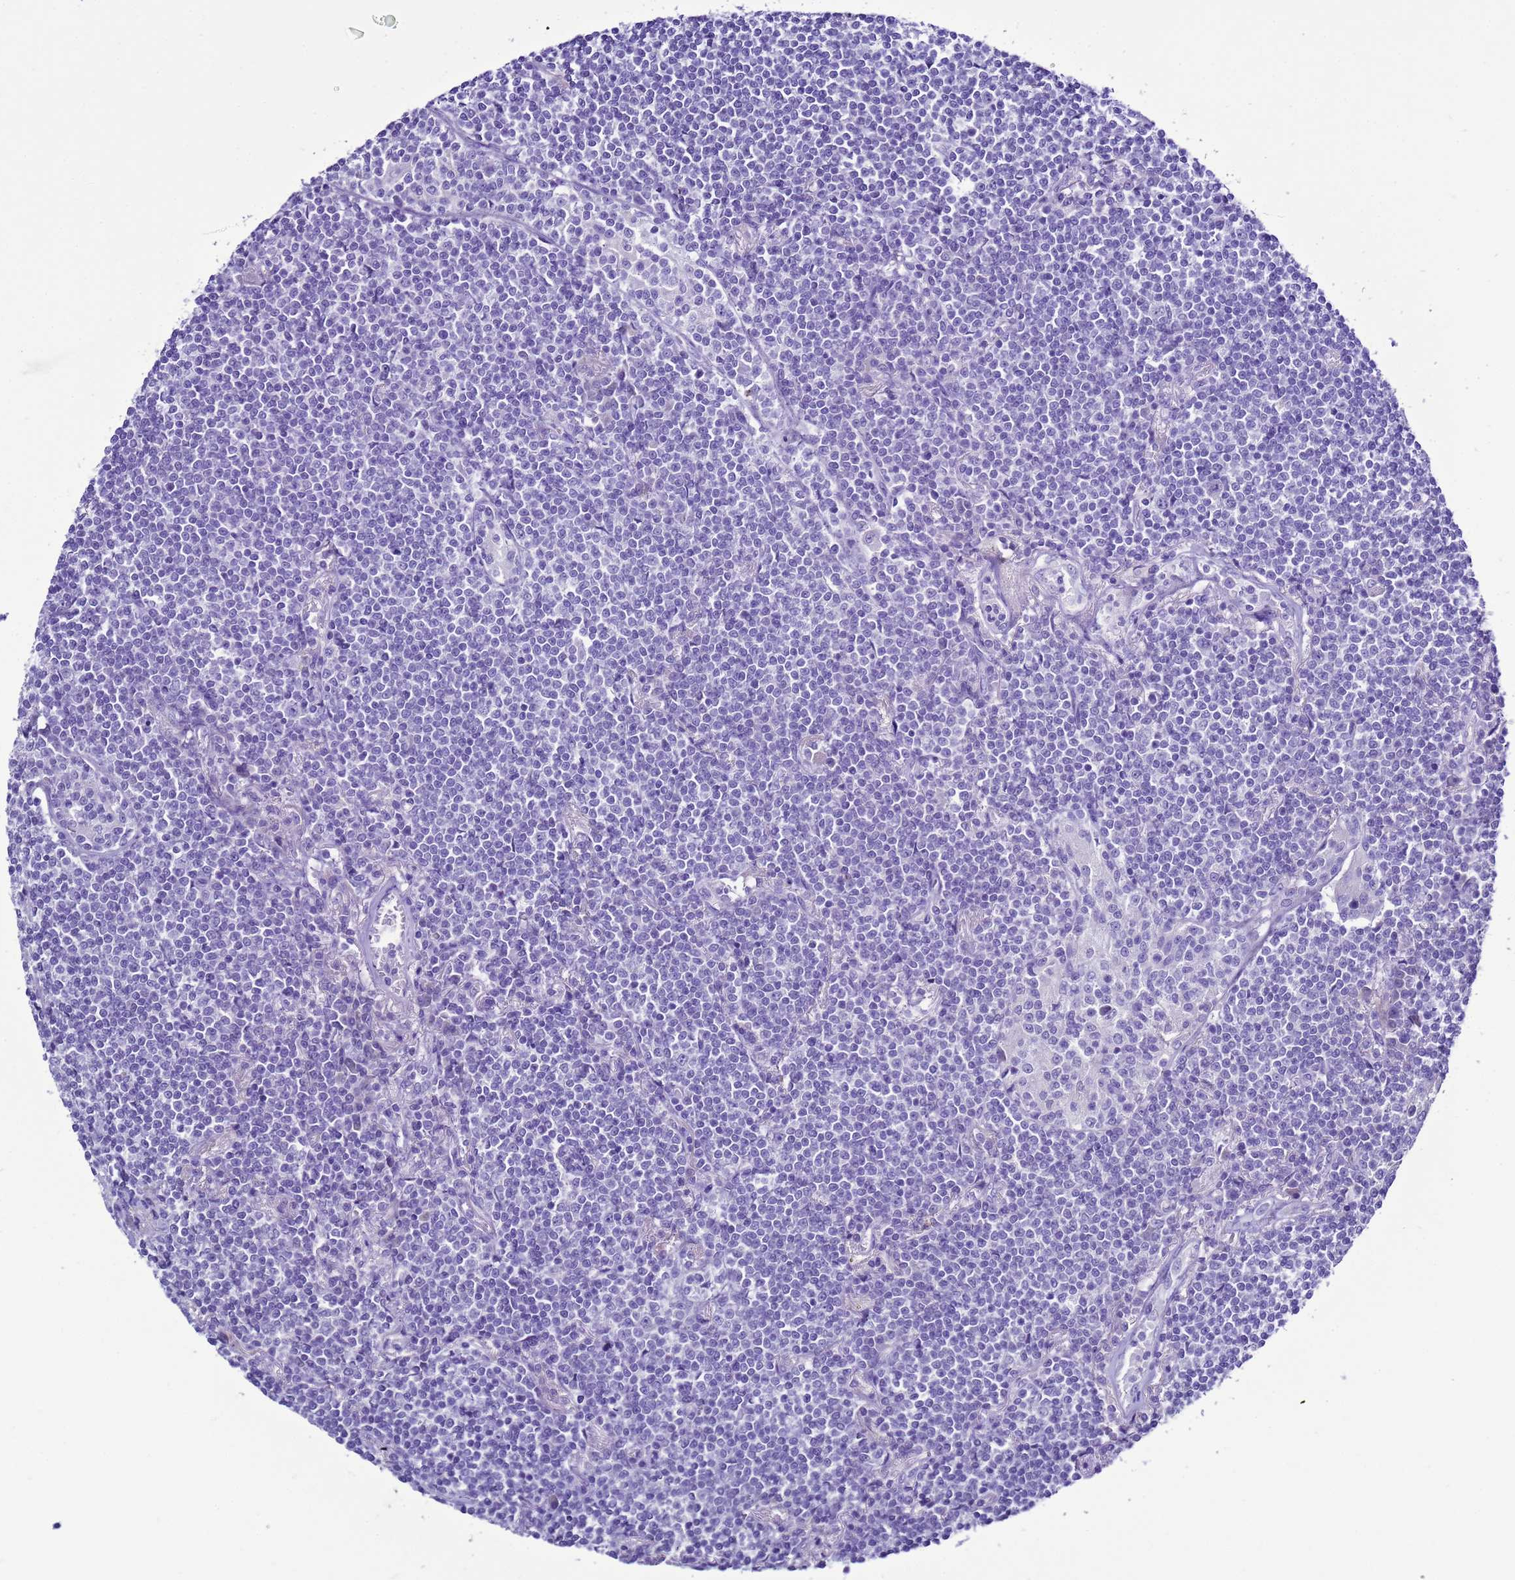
{"staining": {"intensity": "negative", "quantity": "none", "location": "none"}, "tissue": "lymphoma", "cell_type": "Tumor cells", "image_type": "cancer", "snomed": [{"axis": "morphology", "description": "Malignant lymphoma, non-Hodgkin's type, Low grade"}, {"axis": "topography", "description": "Lung"}], "caption": "A high-resolution image shows immunohistochemistry staining of malignant lymphoma, non-Hodgkin's type (low-grade), which reveals no significant staining in tumor cells. Nuclei are stained in blue.", "gene": "BEST2", "patient": {"sex": "female", "age": 71}}